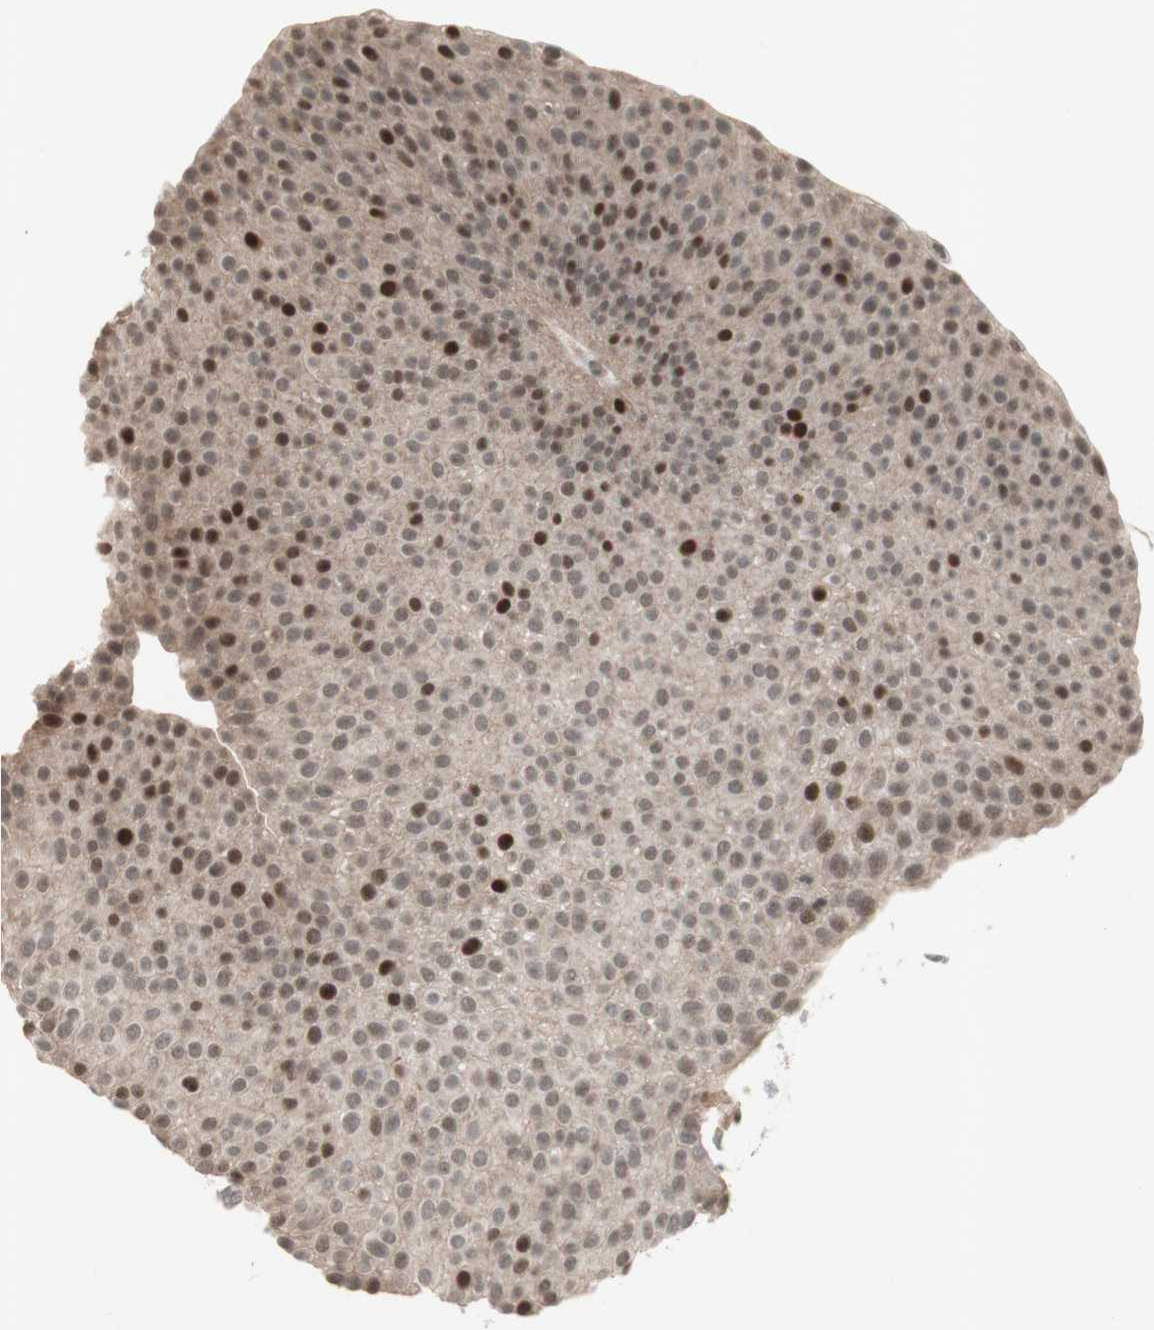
{"staining": {"intensity": "strong", "quantity": "<25%", "location": "cytoplasmic/membranous,nuclear"}, "tissue": "urothelial cancer", "cell_type": "Tumor cells", "image_type": "cancer", "snomed": [{"axis": "morphology", "description": "Urothelial carcinoma, Low grade"}, {"axis": "topography", "description": "Urinary bladder"}], "caption": "Protein staining shows strong cytoplasmic/membranous and nuclear positivity in about <25% of tumor cells in low-grade urothelial carcinoma.", "gene": "MSH6", "patient": {"sex": "female", "age": 60}}